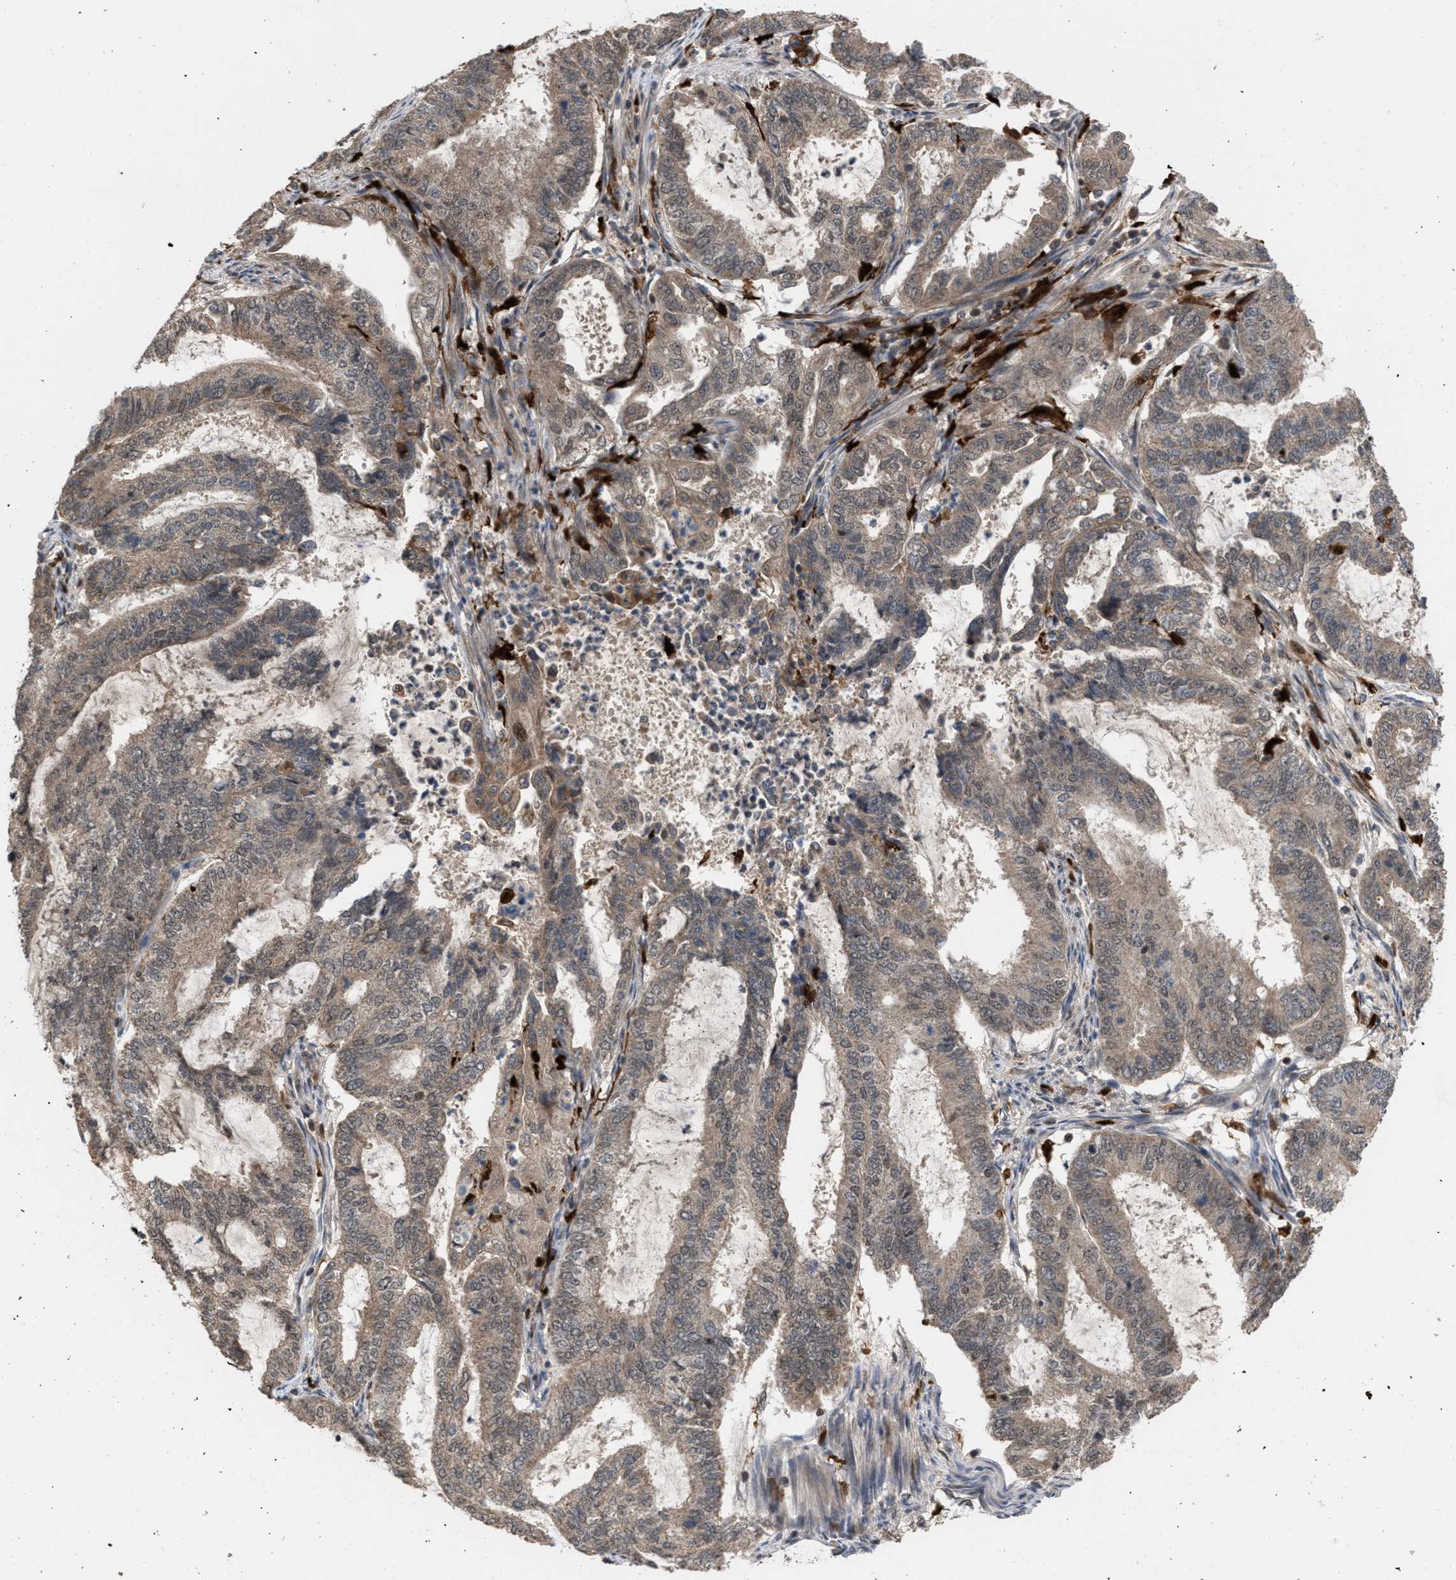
{"staining": {"intensity": "weak", "quantity": ">75%", "location": "cytoplasmic/membranous"}, "tissue": "endometrial cancer", "cell_type": "Tumor cells", "image_type": "cancer", "snomed": [{"axis": "morphology", "description": "Adenocarcinoma, NOS"}, {"axis": "topography", "description": "Endometrium"}], "caption": "Immunohistochemistry micrograph of human adenocarcinoma (endometrial) stained for a protein (brown), which shows low levels of weak cytoplasmic/membranous staining in approximately >75% of tumor cells.", "gene": "C9orf78", "patient": {"sex": "female", "age": 51}}